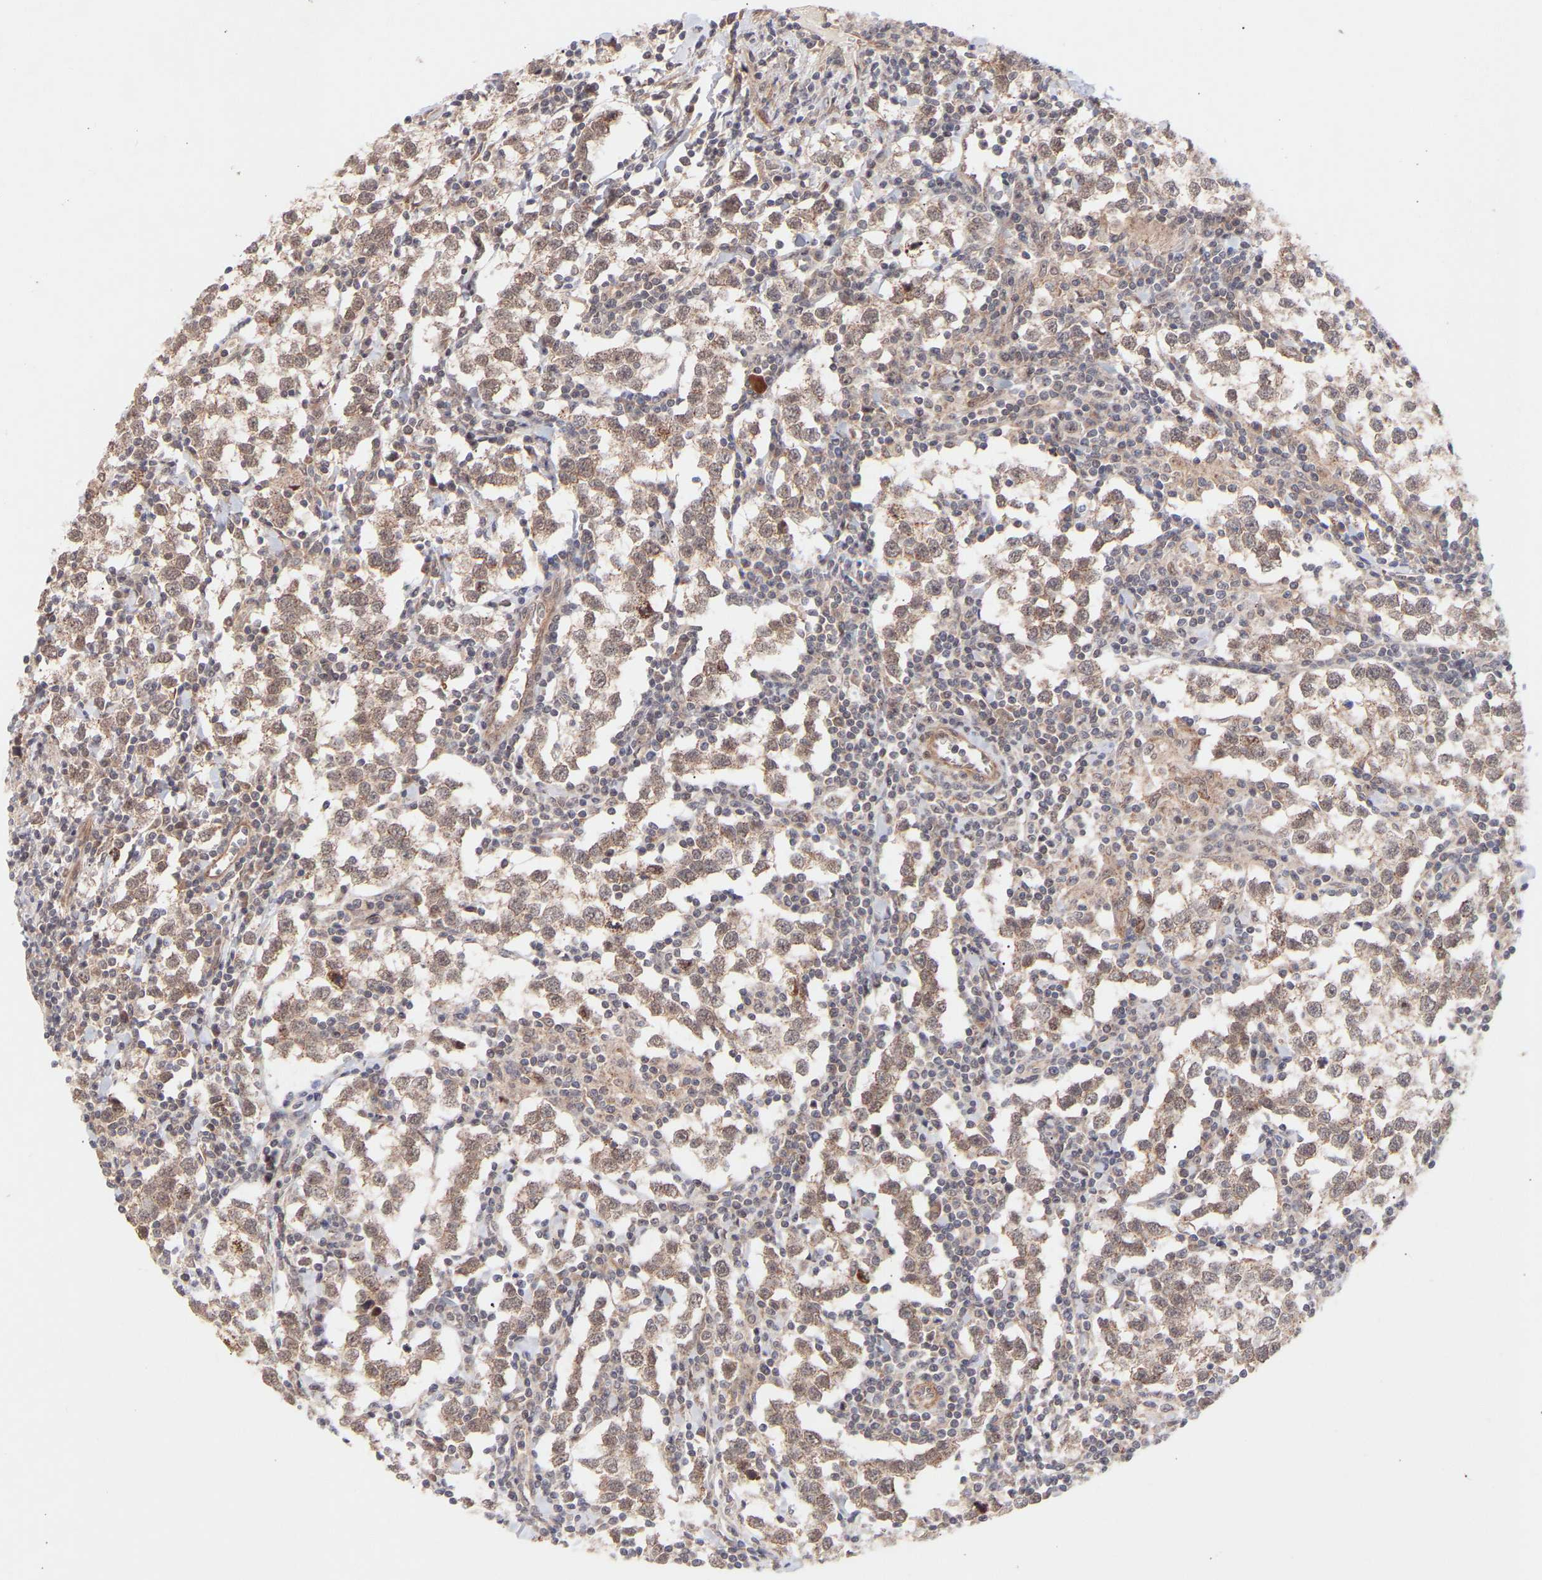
{"staining": {"intensity": "weak", "quantity": "25%-75%", "location": "cytoplasmic/membranous,nuclear"}, "tissue": "testis cancer", "cell_type": "Tumor cells", "image_type": "cancer", "snomed": [{"axis": "morphology", "description": "Seminoma, NOS"}, {"axis": "morphology", "description": "Carcinoma, Embryonal, NOS"}, {"axis": "topography", "description": "Testis"}], "caption": "Protein staining of testis cancer (embryonal carcinoma) tissue displays weak cytoplasmic/membranous and nuclear expression in approximately 25%-75% of tumor cells.", "gene": "PDLIM5", "patient": {"sex": "male", "age": 36}}